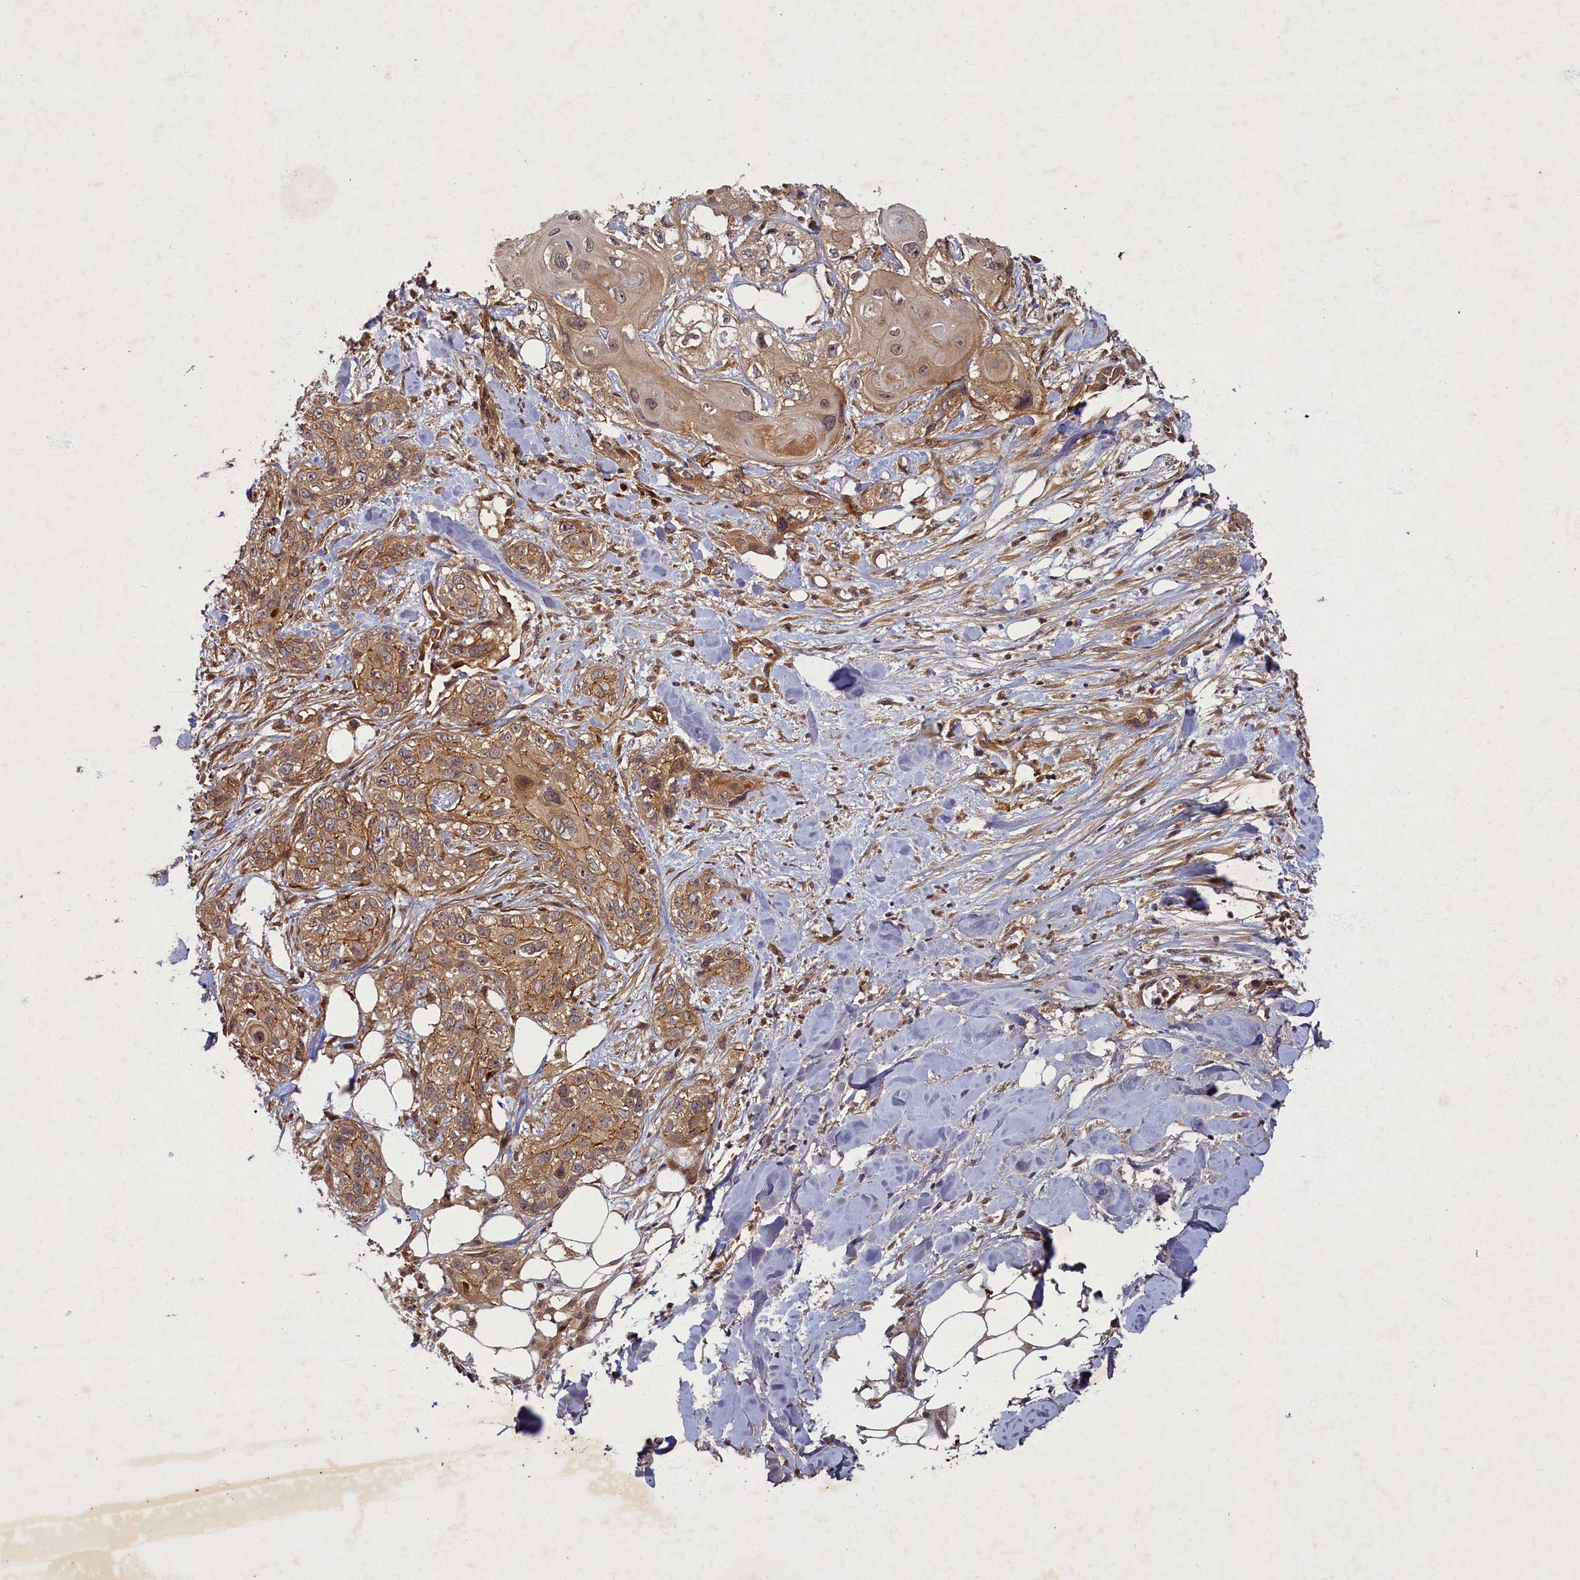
{"staining": {"intensity": "moderate", "quantity": ">75%", "location": "cytoplasmic/membranous"}, "tissue": "skin cancer", "cell_type": "Tumor cells", "image_type": "cancer", "snomed": [{"axis": "morphology", "description": "Normal tissue, NOS"}, {"axis": "morphology", "description": "Squamous cell carcinoma, NOS"}, {"axis": "topography", "description": "Skin"}], "caption": "Immunohistochemical staining of human skin squamous cell carcinoma shows medium levels of moderate cytoplasmic/membranous staining in approximately >75% of tumor cells.", "gene": "BICD1", "patient": {"sex": "male", "age": 72}}